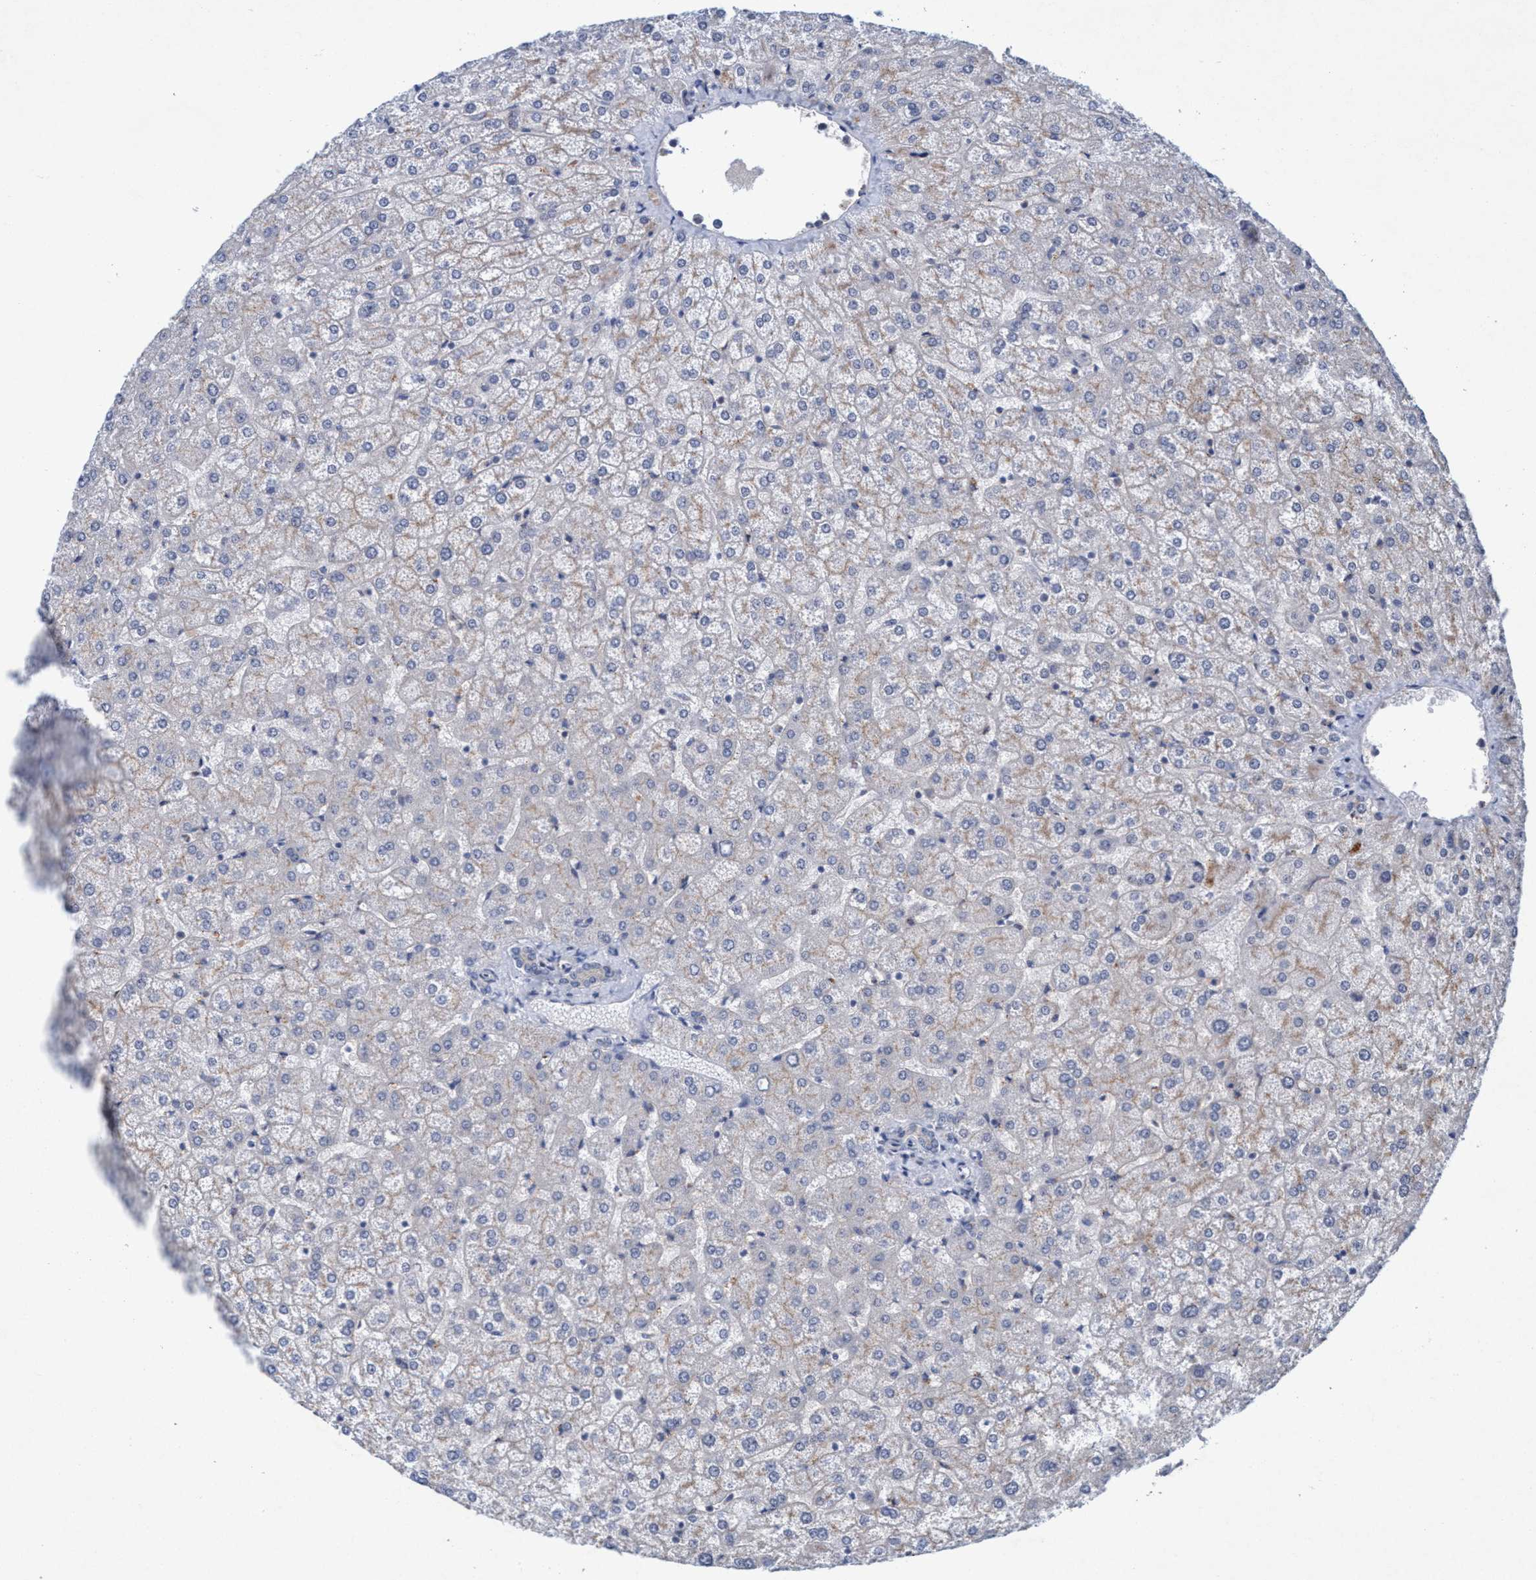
{"staining": {"intensity": "weak", "quantity": "<25%", "location": "cytoplasmic/membranous"}, "tissue": "liver", "cell_type": "Cholangiocytes", "image_type": "normal", "snomed": [{"axis": "morphology", "description": "Normal tissue, NOS"}, {"axis": "topography", "description": "Liver"}], "caption": "Protein analysis of unremarkable liver displays no significant positivity in cholangiocytes.", "gene": "TRIM65", "patient": {"sex": "female", "age": 32}}